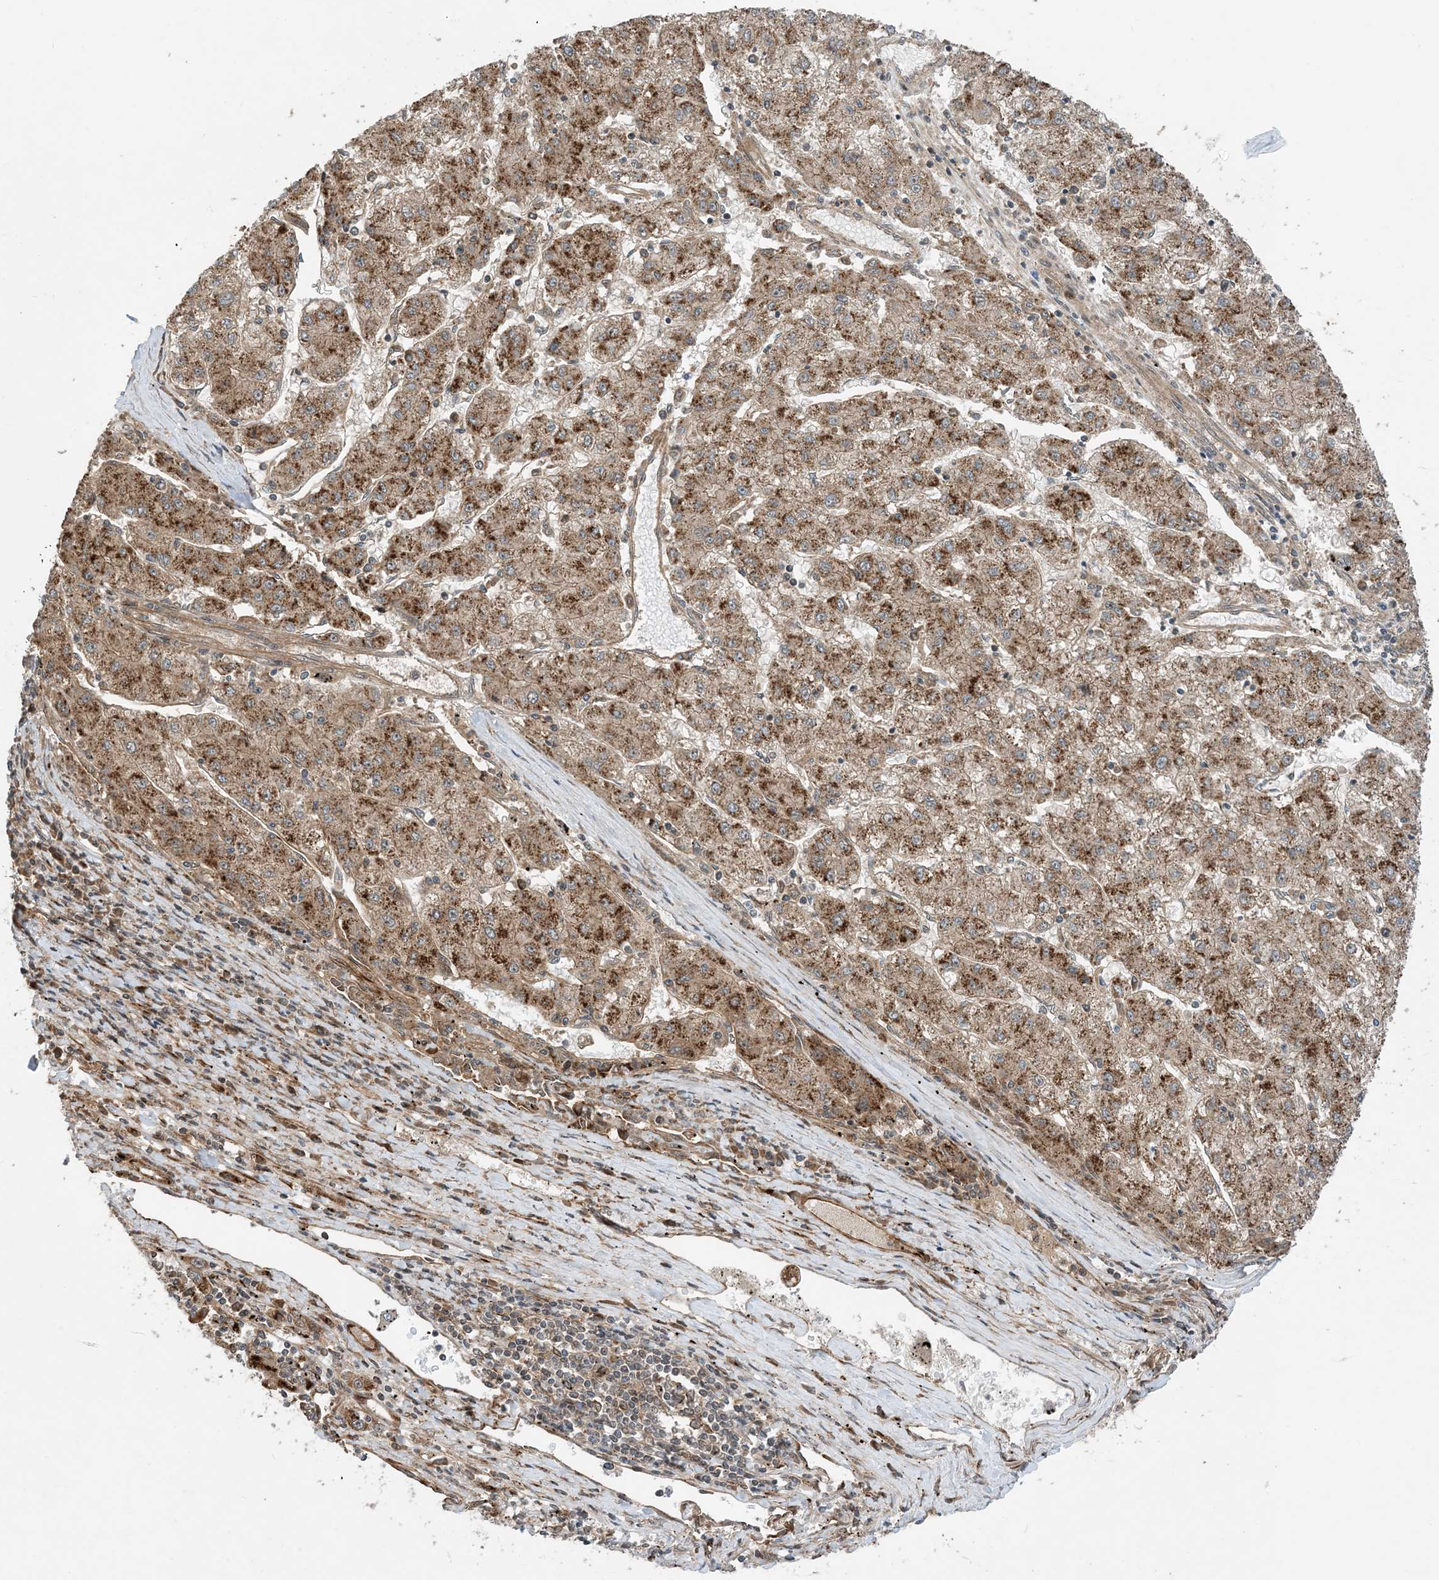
{"staining": {"intensity": "moderate", "quantity": ">75%", "location": "cytoplasmic/membranous"}, "tissue": "liver cancer", "cell_type": "Tumor cells", "image_type": "cancer", "snomed": [{"axis": "morphology", "description": "Carcinoma, Hepatocellular, NOS"}, {"axis": "topography", "description": "Liver"}], "caption": "Protein positivity by immunohistochemistry displays moderate cytoplasmic/membranous staining in approximately >75% of tumor cells in liver hepatocellular carcinoma.", "gene": "HEMK1", "patient": {"sex": "male", "age": 72}}